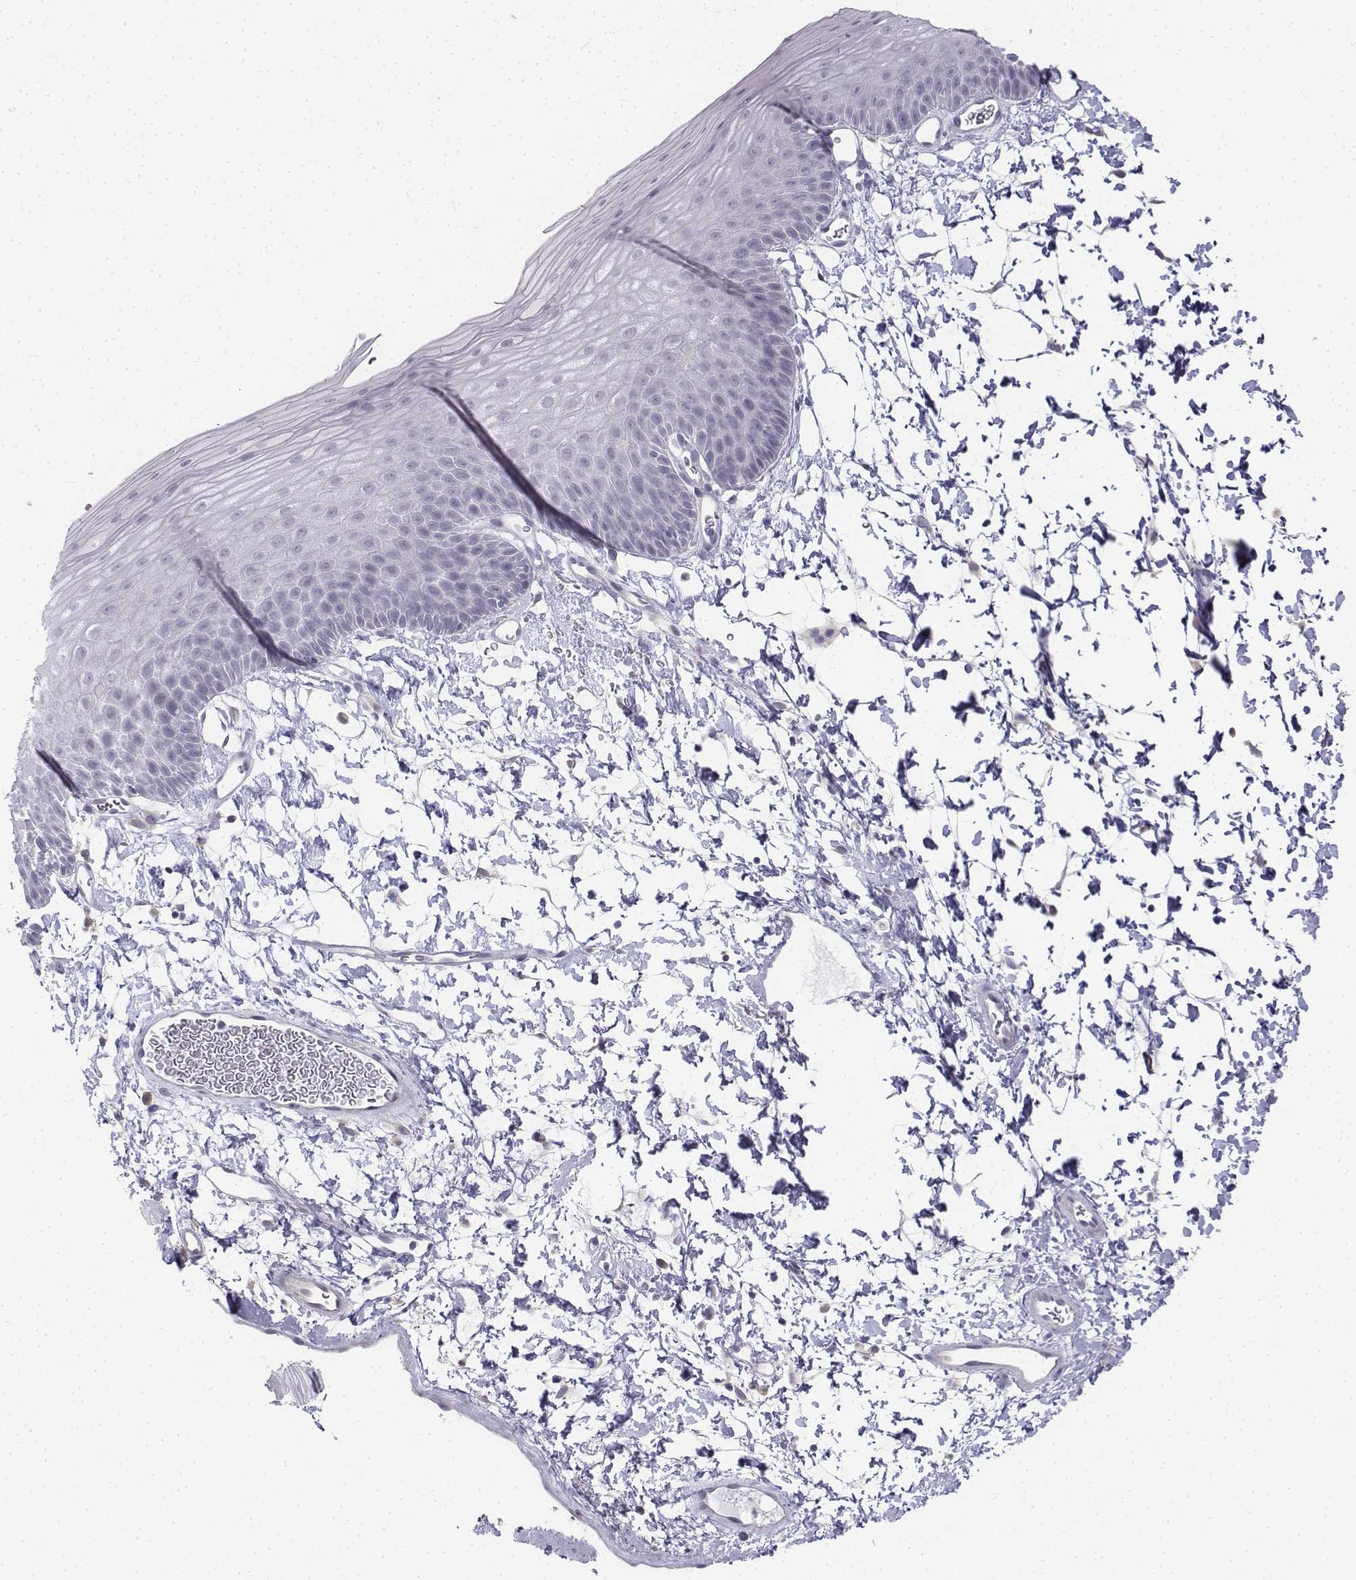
{"staining": {"intensity": "negative", "quantity": "none", "location": "none"}, "tissue": "skin", "cell_type": "Epidermal cells", "image_type": "normal", "snomed": [{"axis": "morphology", "description": "Normal tissue, NOS"}, {"axis": "topography", "description": "Anal"}], "caption": "The immunohistochemistry micrograph has no significant positivity in epidermal cells of skin.", "gene": "PENK", "patient": {"sex": "male", "age": 53}}